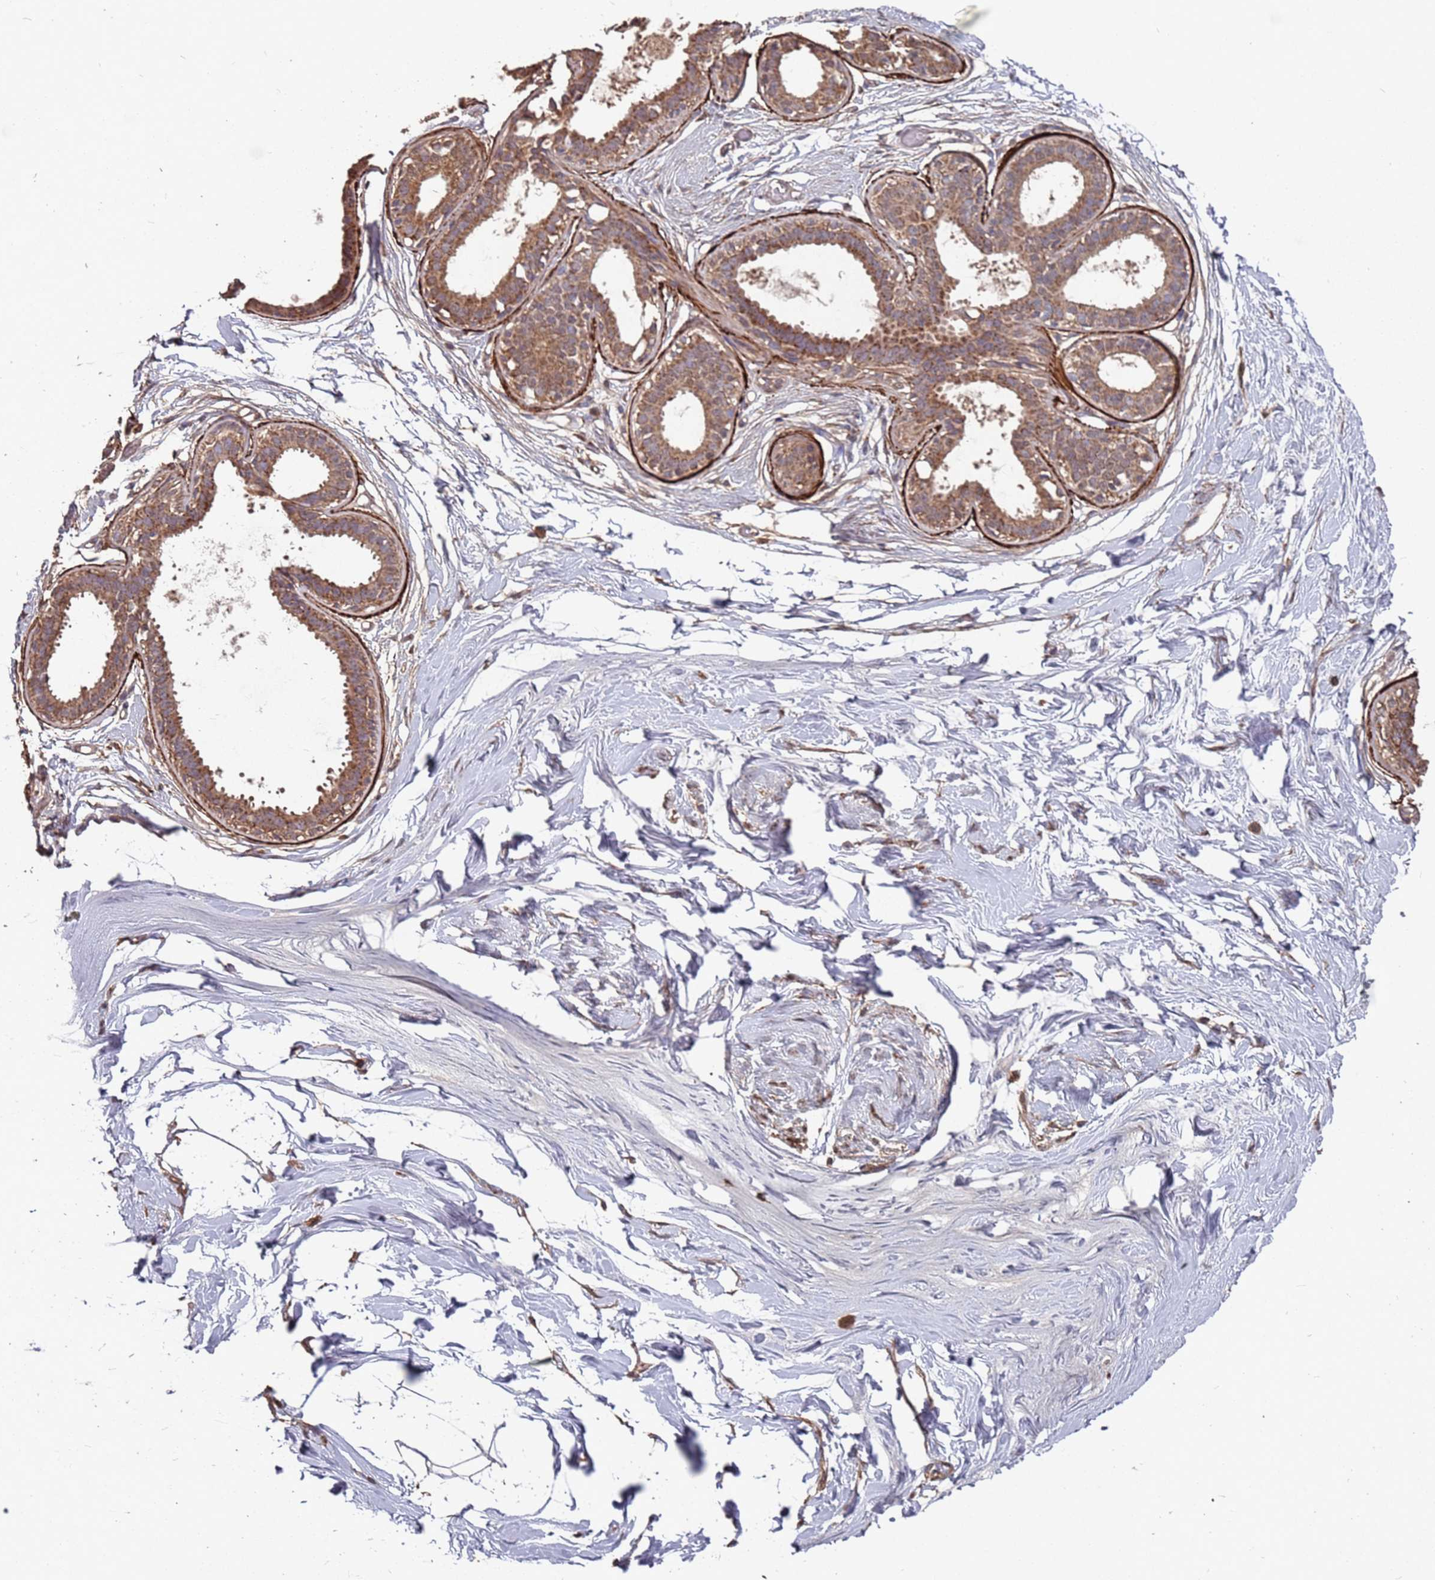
{"staining": {"intensity": "moderate", "quantity": "25%-75%", "location": "cytoplasmic/membranous"}, "tissue": "breast", "cell_type": "Adipocytes", "image_type": "normal", "snomed": [{"axis": "morphology", "description": "Normal tissue, NOS"}, {"axis": "topography", "description": "Breast"}], "caption": "DAB immunohistochemical staining of unremarkable breast reveals moderate cytoplasmic/membranous protein positivity in approximately 25%-75% of adipocytes. Immunohistochemistry stains the protein in brown and the nuclei are stained blue.", "gene": "PRORP", "patient": {"sex": "female", "age": 45}}